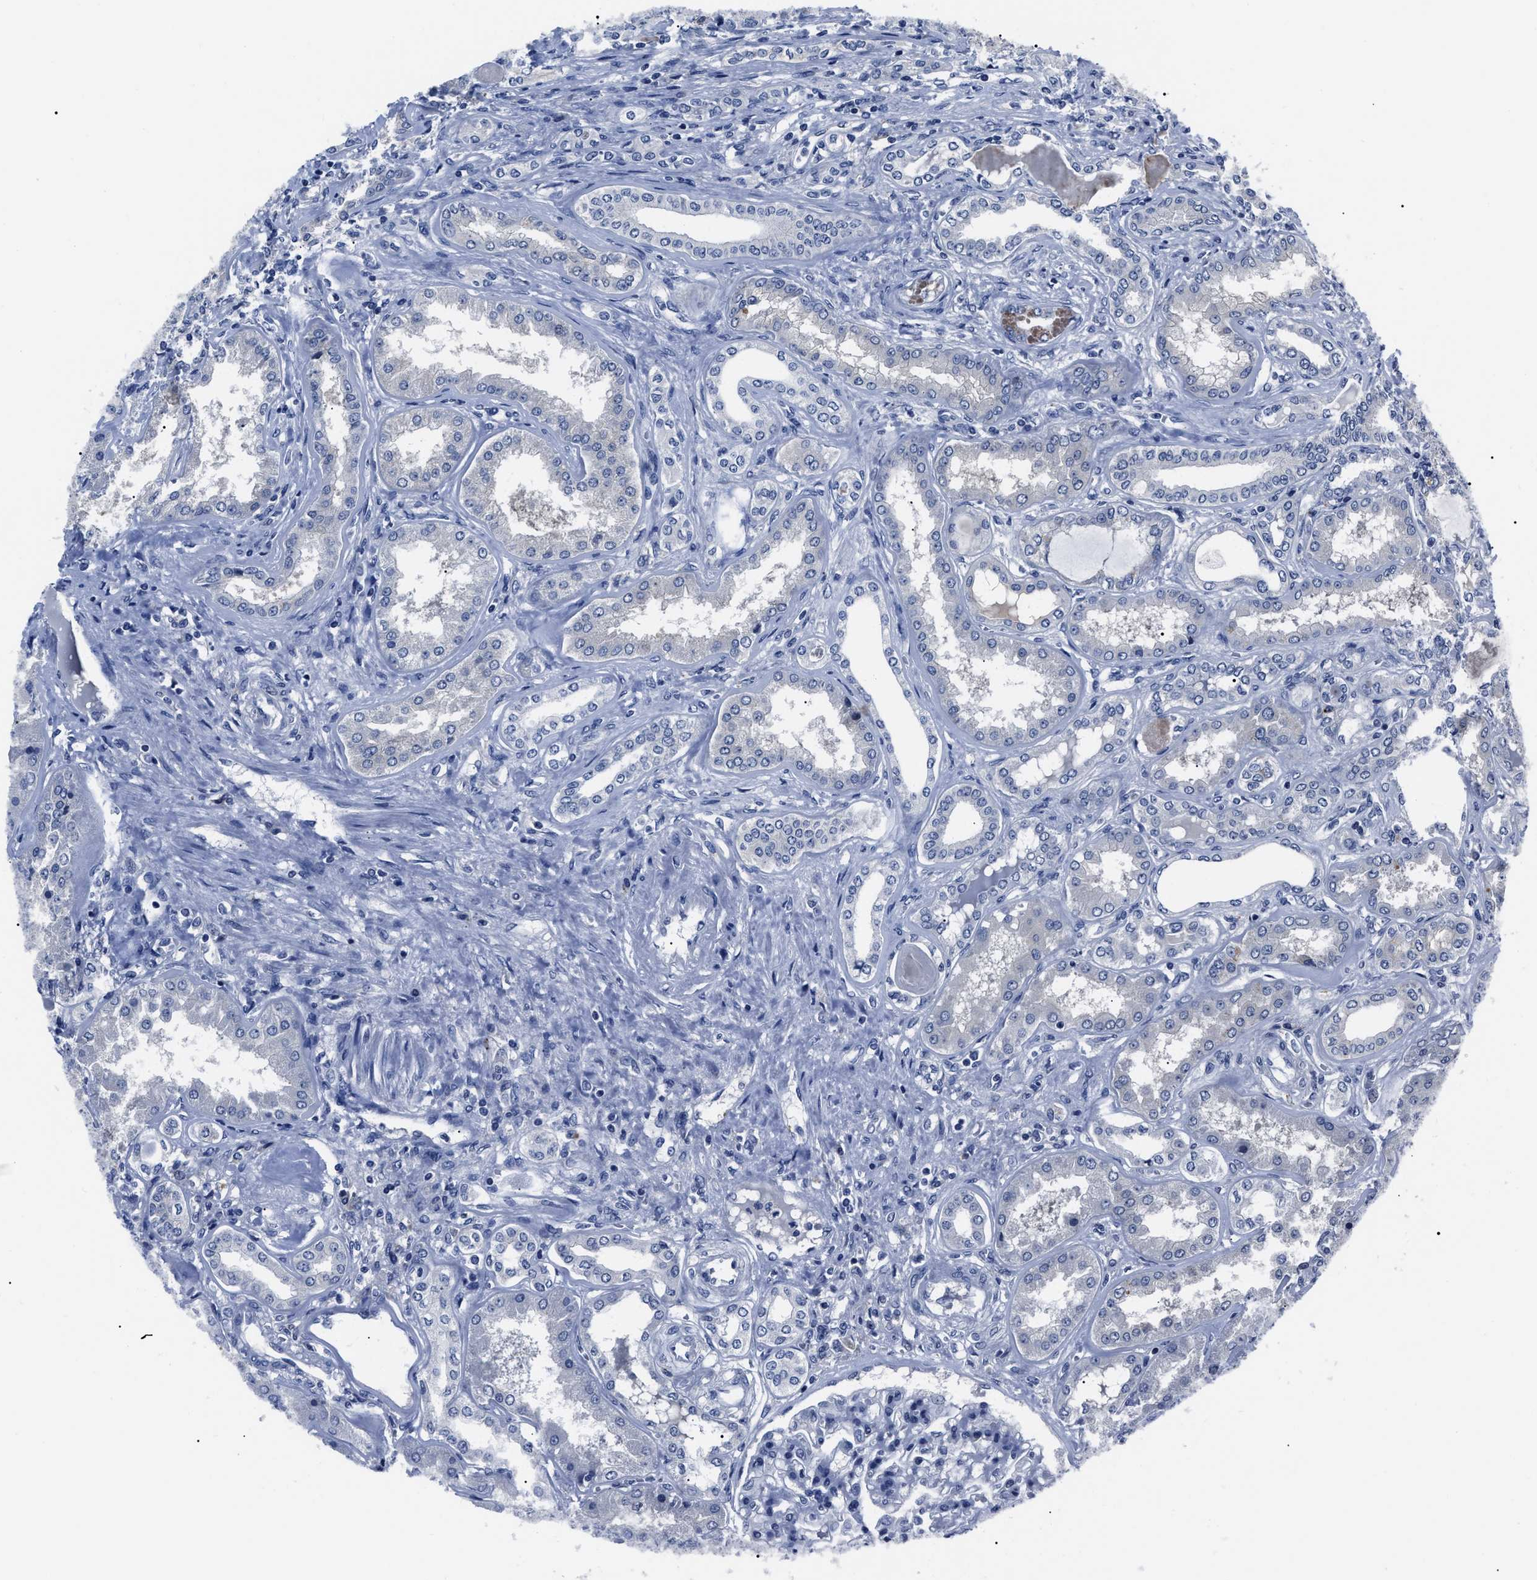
{"staining": {"intensity": "negative", "quantity": "none", "location": "none"}, "tissue": "kidney", "cell_type": "Cells in glomeruli", "image_type": "normal", "snomed": [{"axis": "morphology", "description": "Normal tissue, NOS"}, {"axis": "topography", "description": "Kidney"}], "caption": "Benign kidney was stained to show a protein in brown. There is no significant staining in cells in glomeruli. (DAB (3,3'-diaminobenzidine) IHC visualized using brightfield microscopy, high magnification).", "gene": "LRWD1", "patient": {"sex": "female", "age": 56}}